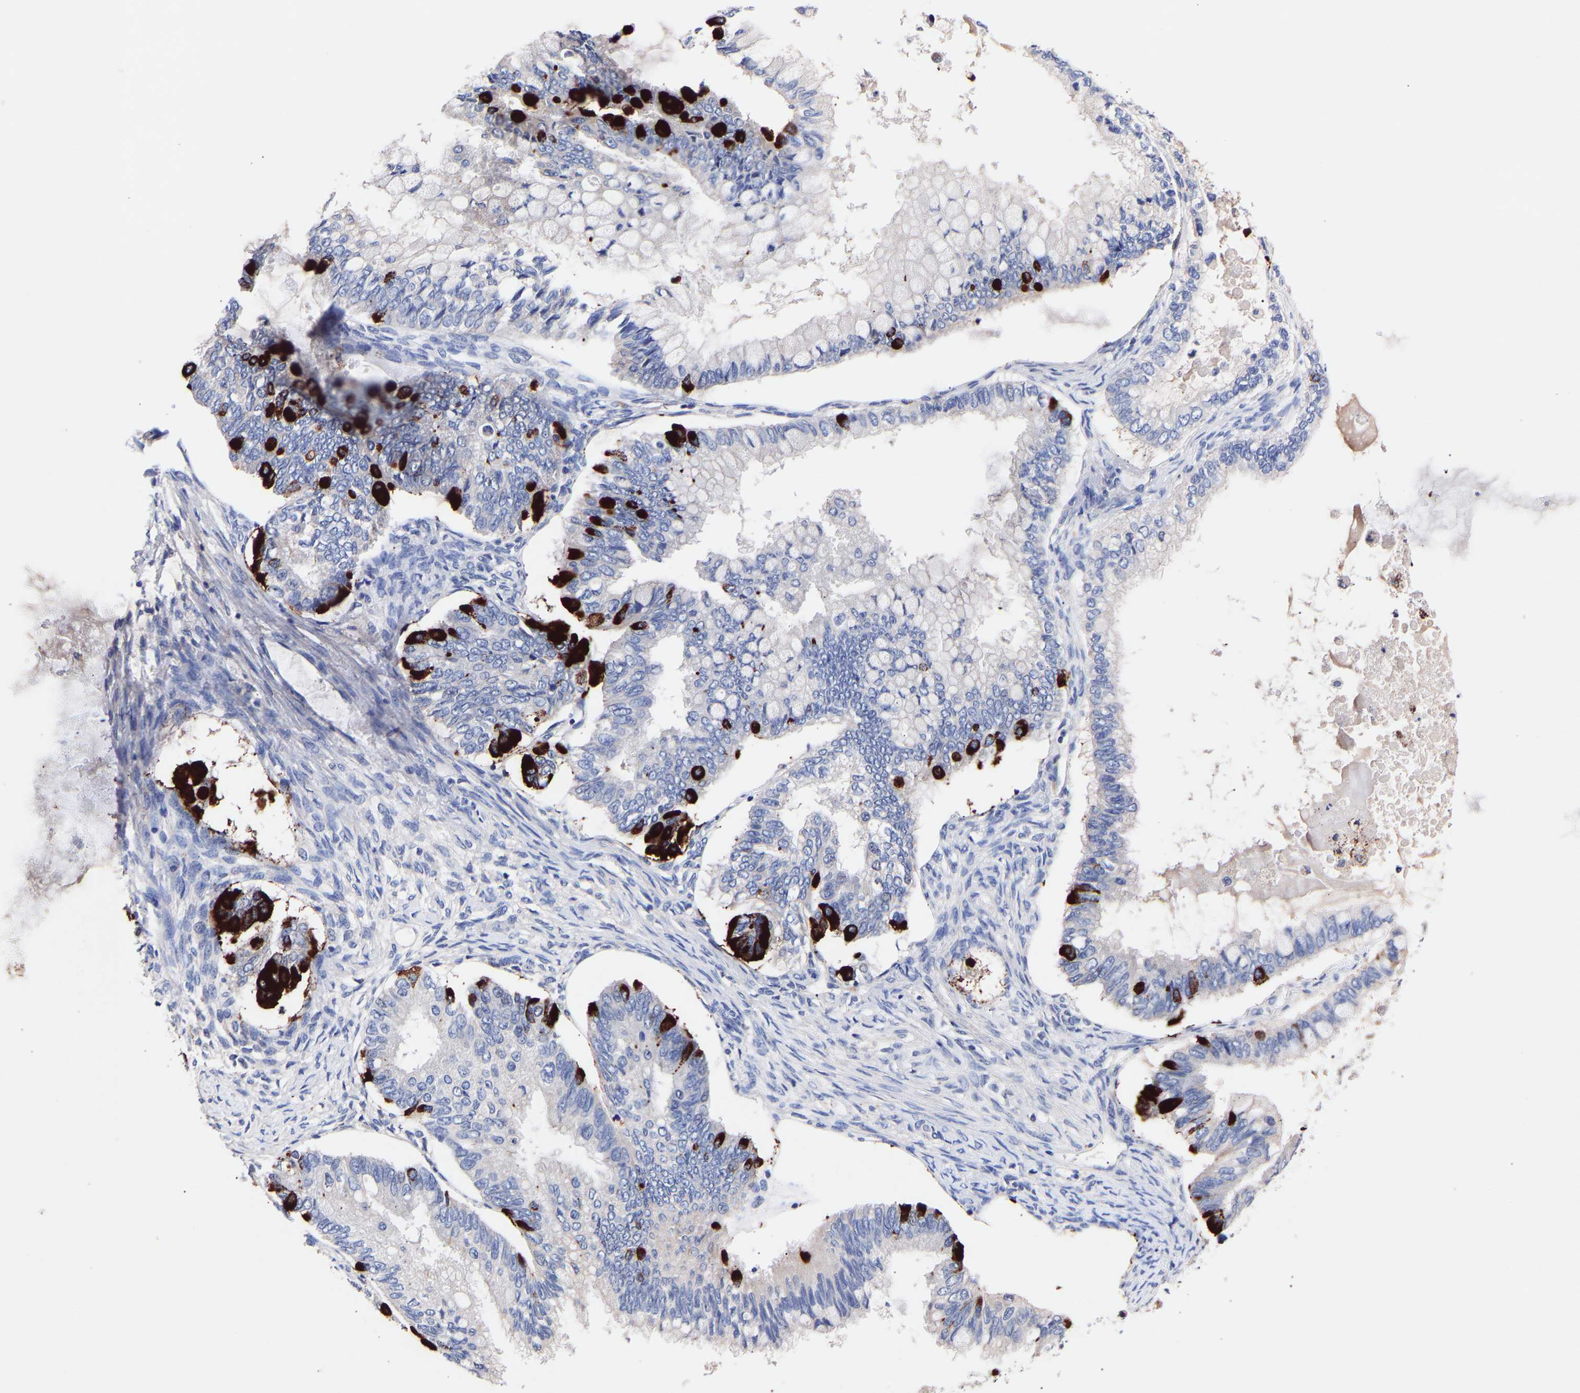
{"staining": {"intensity": "strong", "quantity": "<25%", "location": "nuclear"}, "tissue": "ovarian cancer", "cell_type": "Tumor cells", "image_type": "cancer", "snomed": [{"axis": "morphology", "description": "Cystadenocarcinoma, mucinous, NOS"}, {"axis": "topography", "description": "Ovary"}], "caption": "Immunohistochemical staining of human ovarian mucinous cystadenocarcinoma reveals medium levels of strong nuclear protein expression in about <25% of tumor cells. Nuclei are stained in blue.", "gene": "SEM1", "patient": {"sex": "female", "age": 80}}